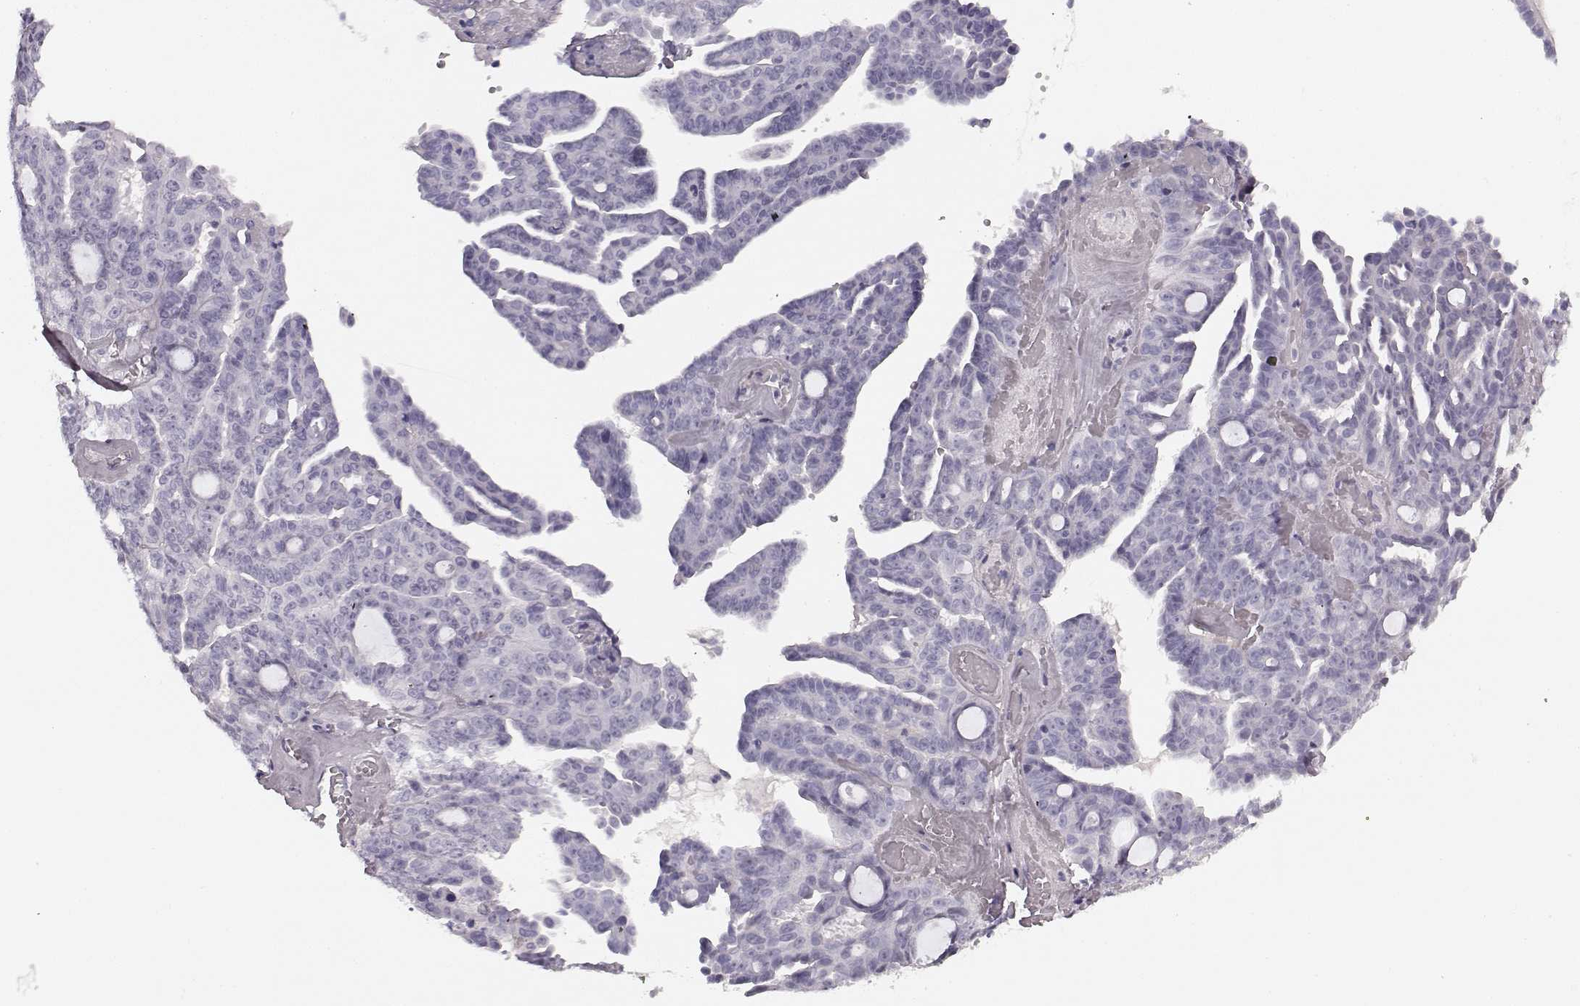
{"staining": {"intensity": "negative", "quantity": "none", "location": "none"}, "tissue": "ovarian cancer", "cell_type": "Tumor cells", "image_type": "cancer", "snomed": [{"axis": "morphology", "description": "Cystadenocarcinoma, serous, NOS"}, {"axis": "topography", "description": "Ovary"}], "caption": "High magnification brightfield microscopy of serous cystadenocarcinoma (ovarian) stained with DAB (brown) and counterstained with hematoxylin (blue): tumor cells show no significant staining.", "gene": "TMPRSS15", "patient": {"sex": "female", "age": 71}}